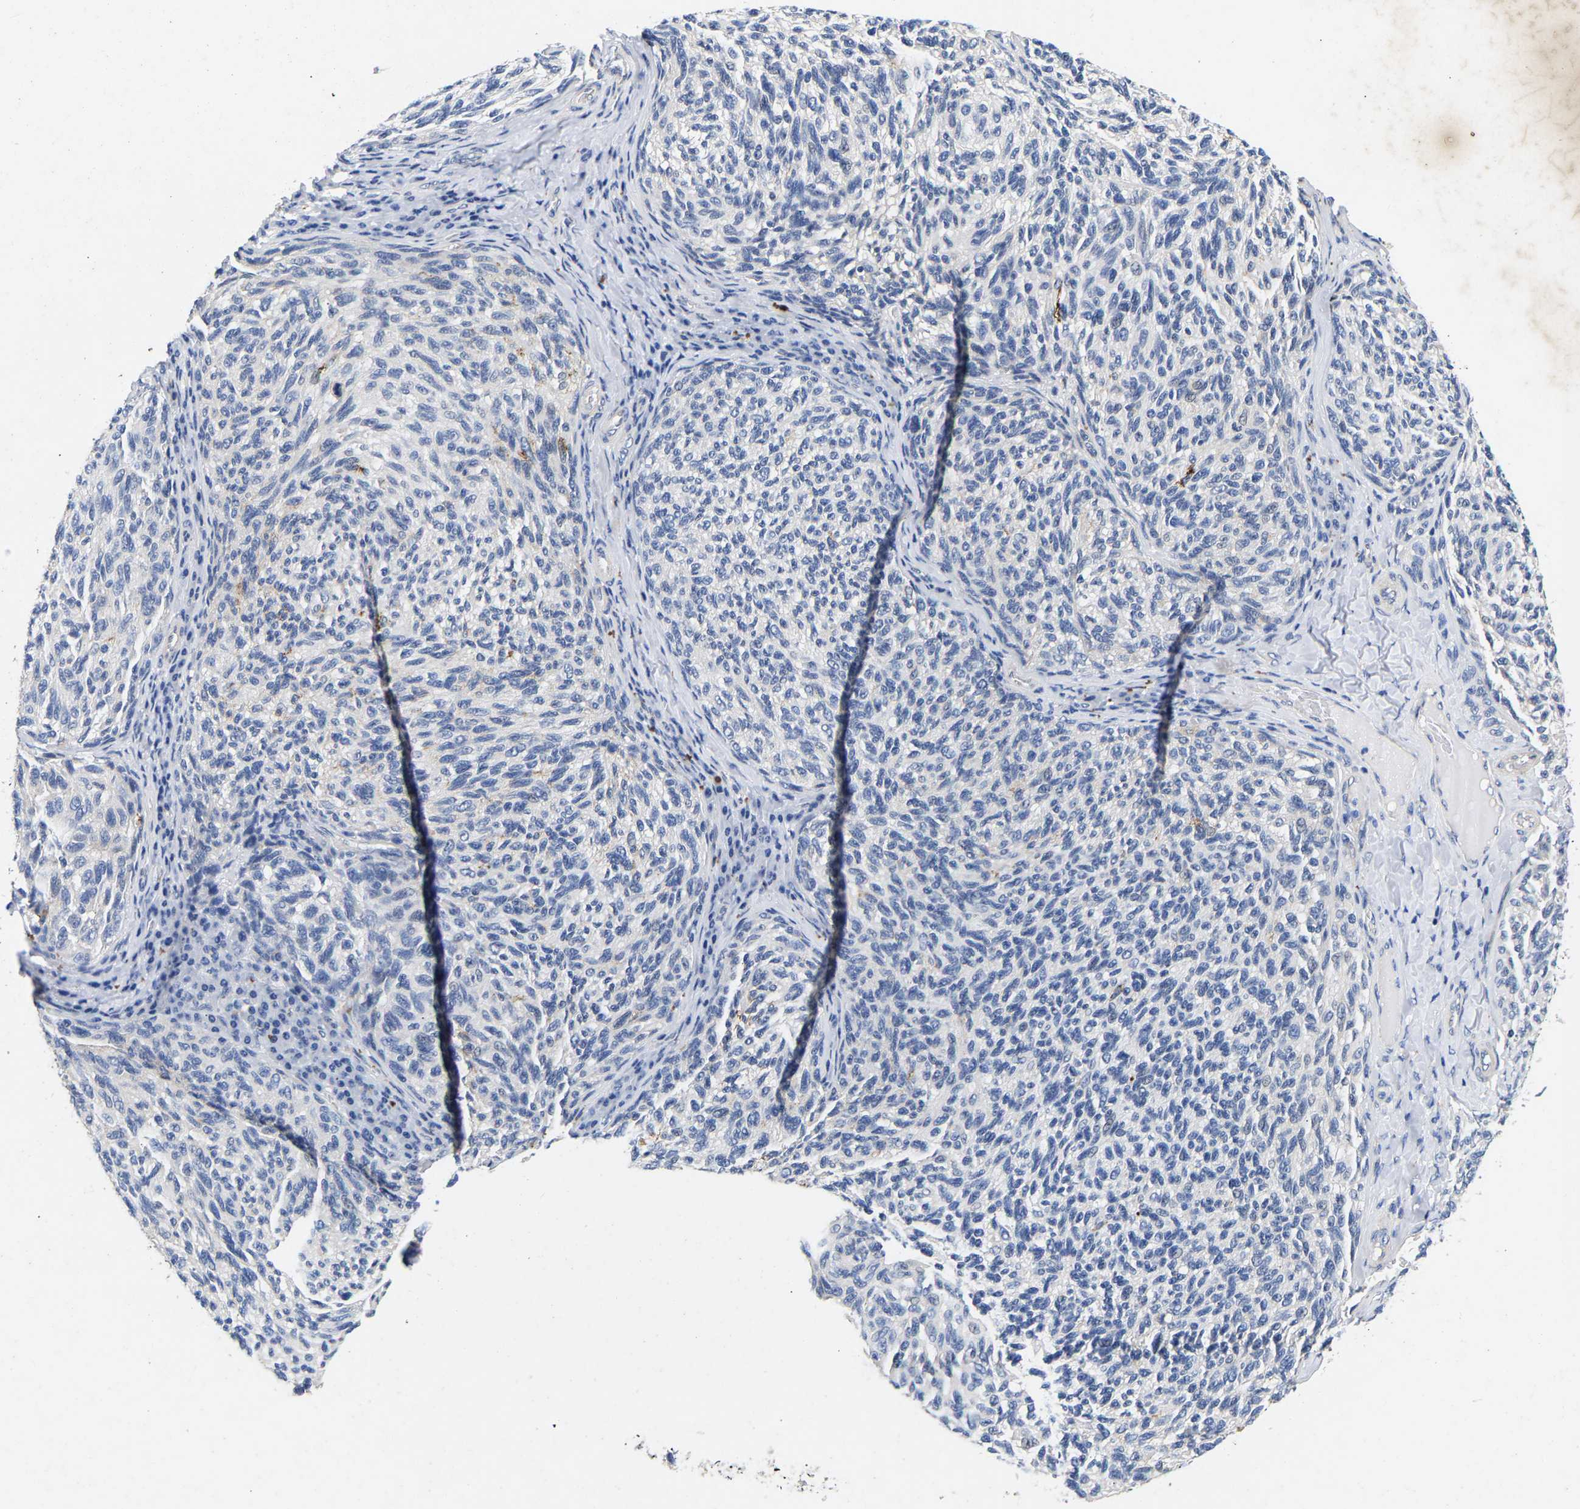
{"staining": {"intensity": "negative", "quantity": "none", "location": "none"}, "tissue": "melanoma", "cell_type": "Tumor cells", "image_type": "cancer", "snomed": [{"axis": "morphology", "description": "Malignant melanoma, NOS"}, {"axis": "topography", "description": "Skin"}], "caption": "A high-resolution micrograph shows IHC staining of malignant melanoma, which displays no significant staining in tumor cells.", "gene": "CCDC6", "patient": {"sex": "female", "age": 73}}